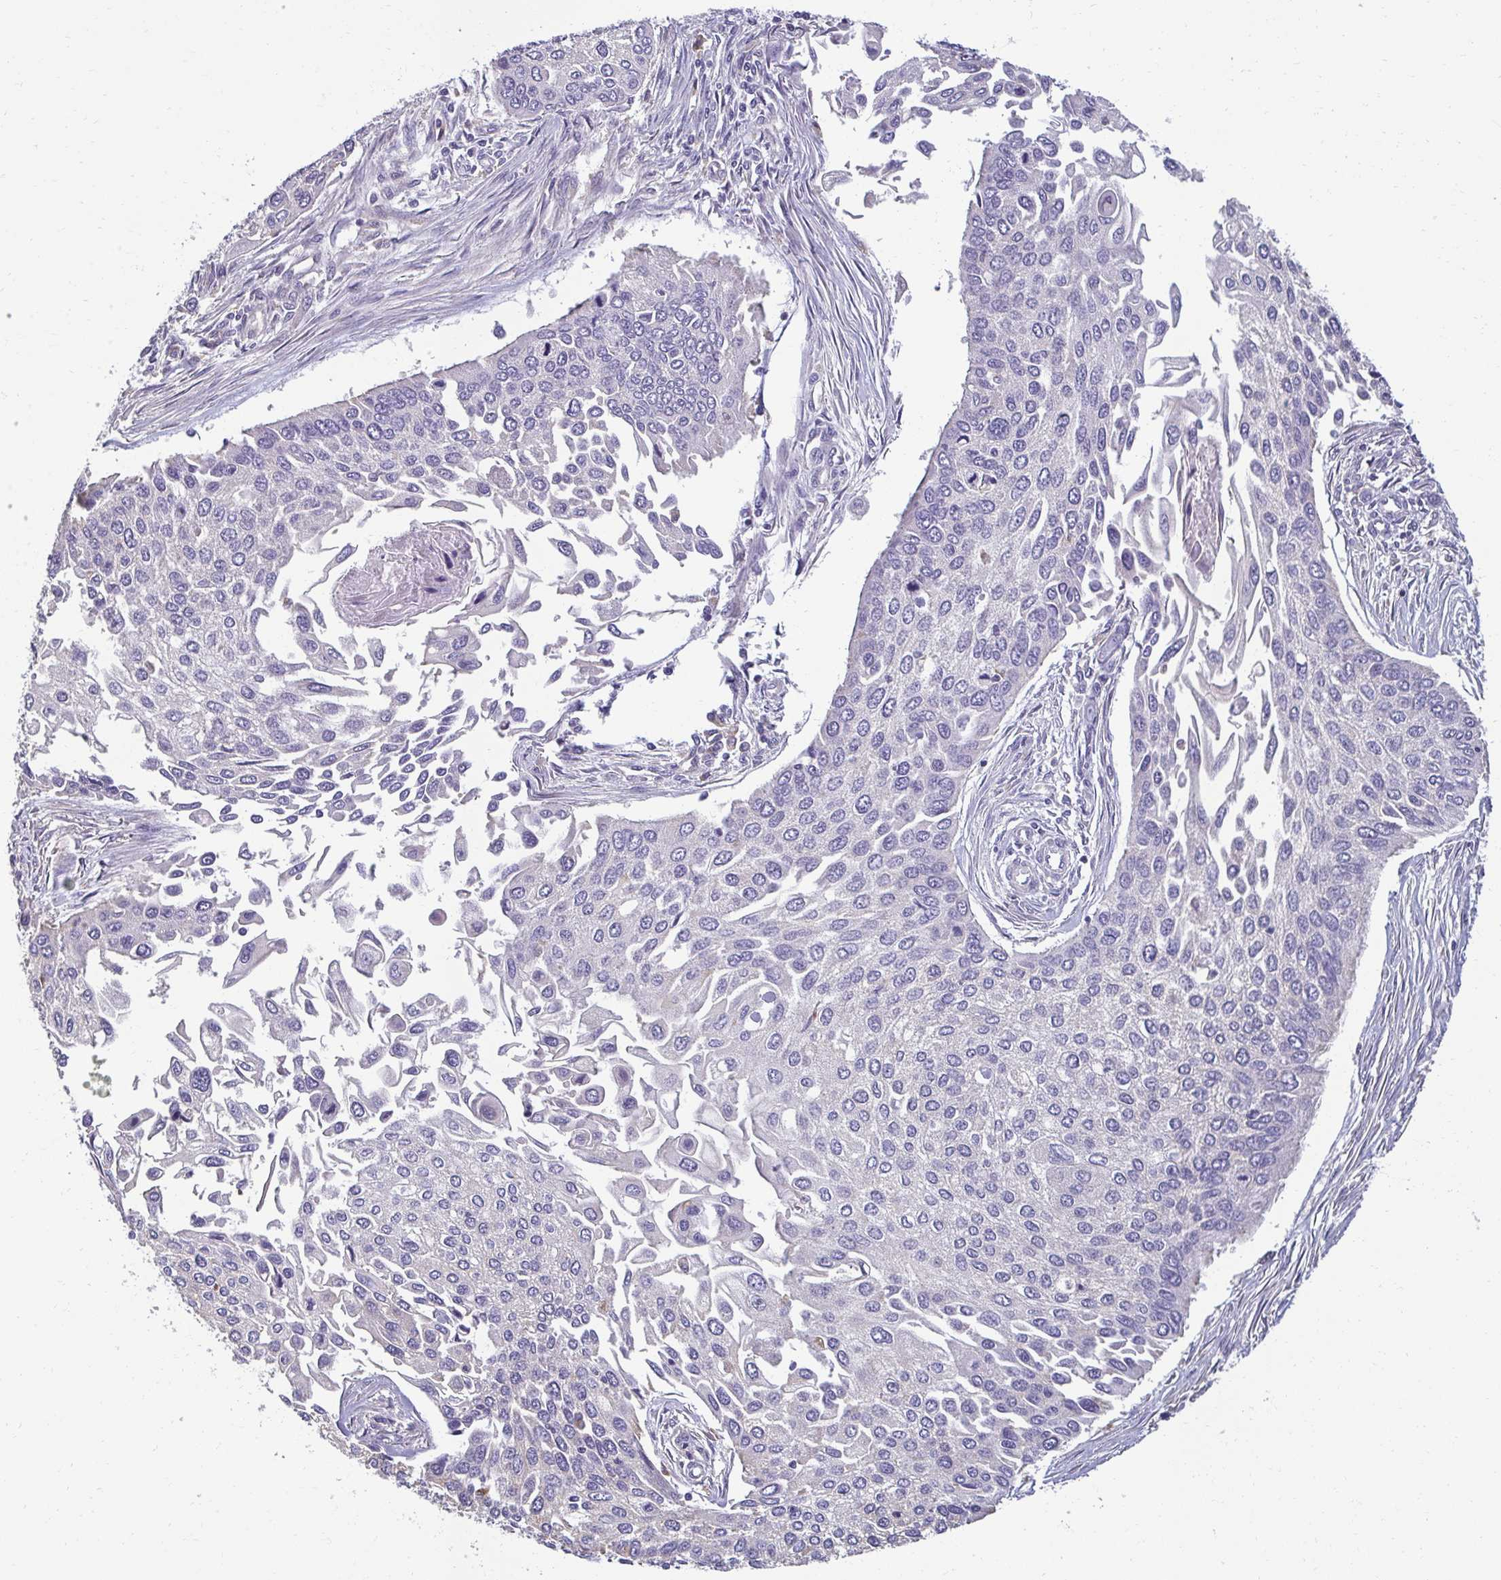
{"staining": {"intensity": "negative", "quantity": "none", "location": "none"}, "tissue": "lung cancer", "cell_type": "Tumor cells", "image_type": "cancer", "snomed": [{"axis": "morphology", "description": "Squamous cell carcinoma, NOS"}, {"axis": "morphology", "description": "Squamous cell carcinoma, metastatic, NOS"}, {"axis": "topography", "description": "Lung"}], "caption": "IHC micrograph of lung cancer stained for a protein (brown), which shows no staining in tumor cells.", "gene": "PDE2A", "patient": {"sex": "male", "age": 63}}